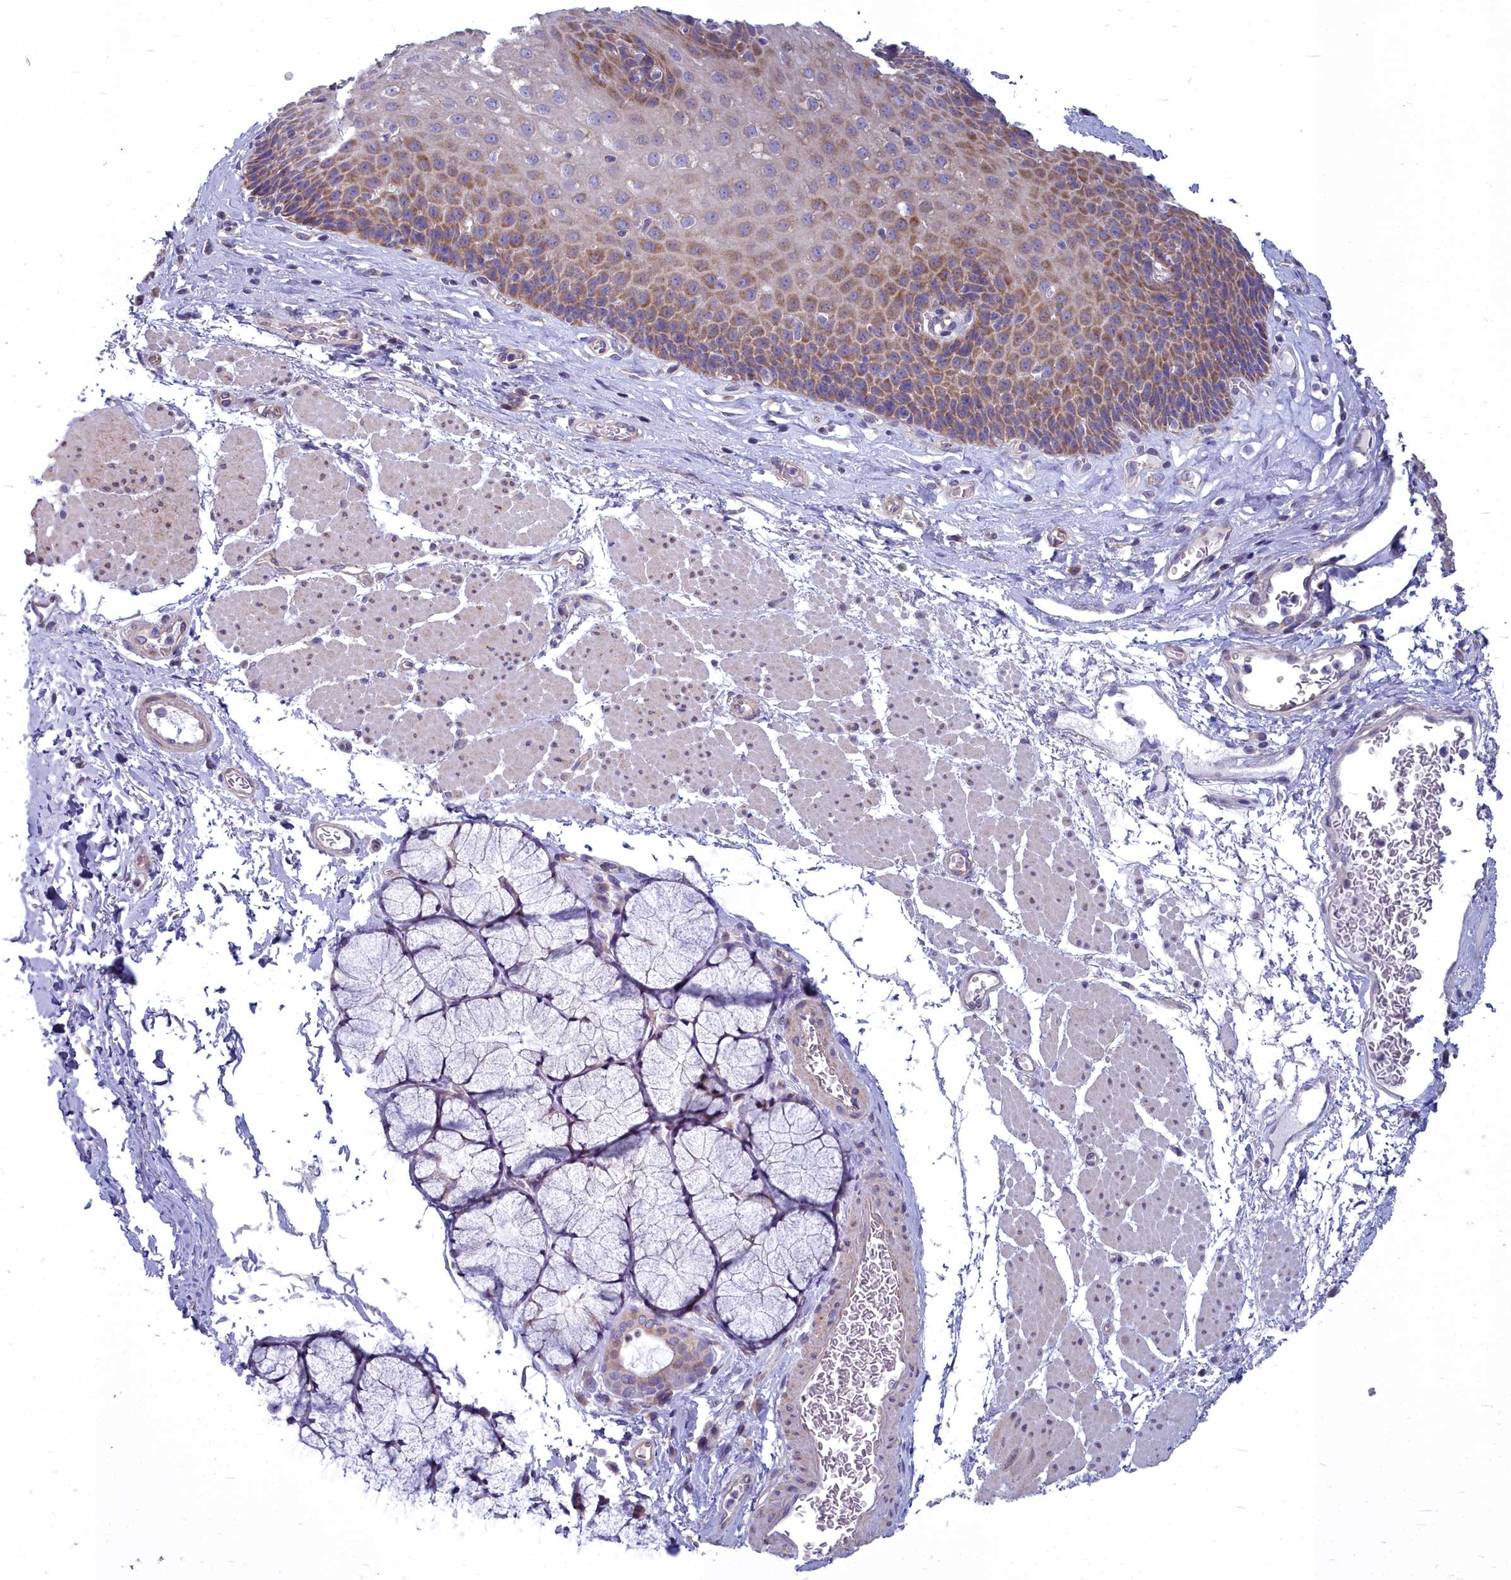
{"staining": {"intensity": "moderate", "quantity": ">75%", "location": "cytoplasmic/membranous"}, "tissue": "esophagus", "cell_type": "Squamous epithelial cells", "image_type": "normal", "snomed": [{"axis": "morphology", "description": "Normal tissue, NOS"}, {"axis": "topography", "description": "Esophagus"}], "caption": "IHC (DAB) staining of benign esophagus exhibits moderate cytoplasmic/membranous protein staining in about >75% of squamous epithelial cells. IHC stains the protein in brown and the nuclei are stained blue.", "gene": "COX20", "patient": {"sex": "female", "age": 66}}